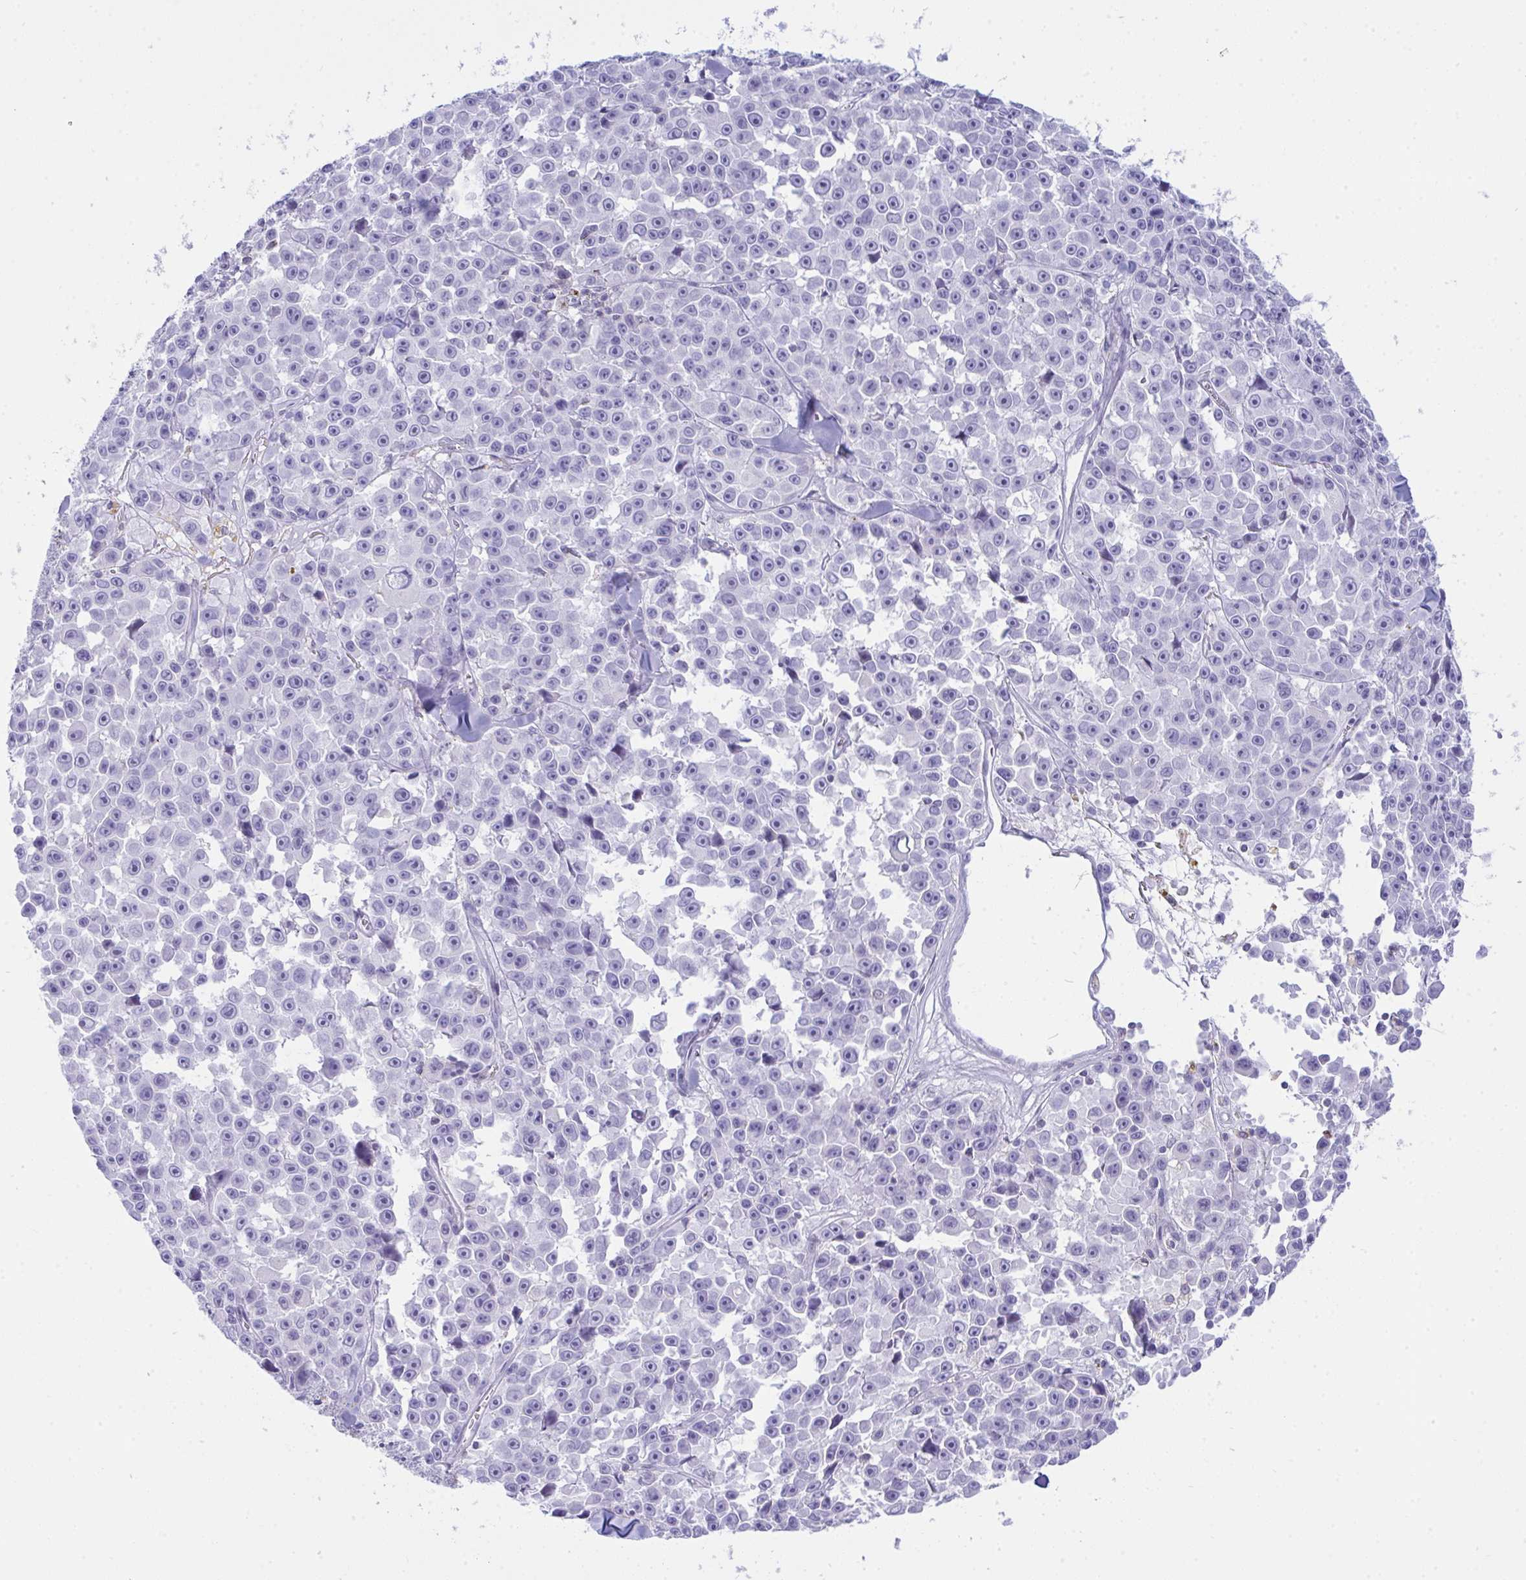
{"staining": {"intensity": "negative", "quantity": "none", "location": "none"}, "tissue": "melanoma", "cell_type": "Tumor cells", "image_type": "cancer", "snomed": [{"axis": "morphology", "description": "Malignant melanoma, NOS"}, {"axis": "topography", "description": "Skin"}], "caption": "DAB immunohistochemical staining of malignant melanoma displays no significant positivity in tumor cells.", "gene": "PLA2G12B", "patient": {"sex": "female", "age": 66}}